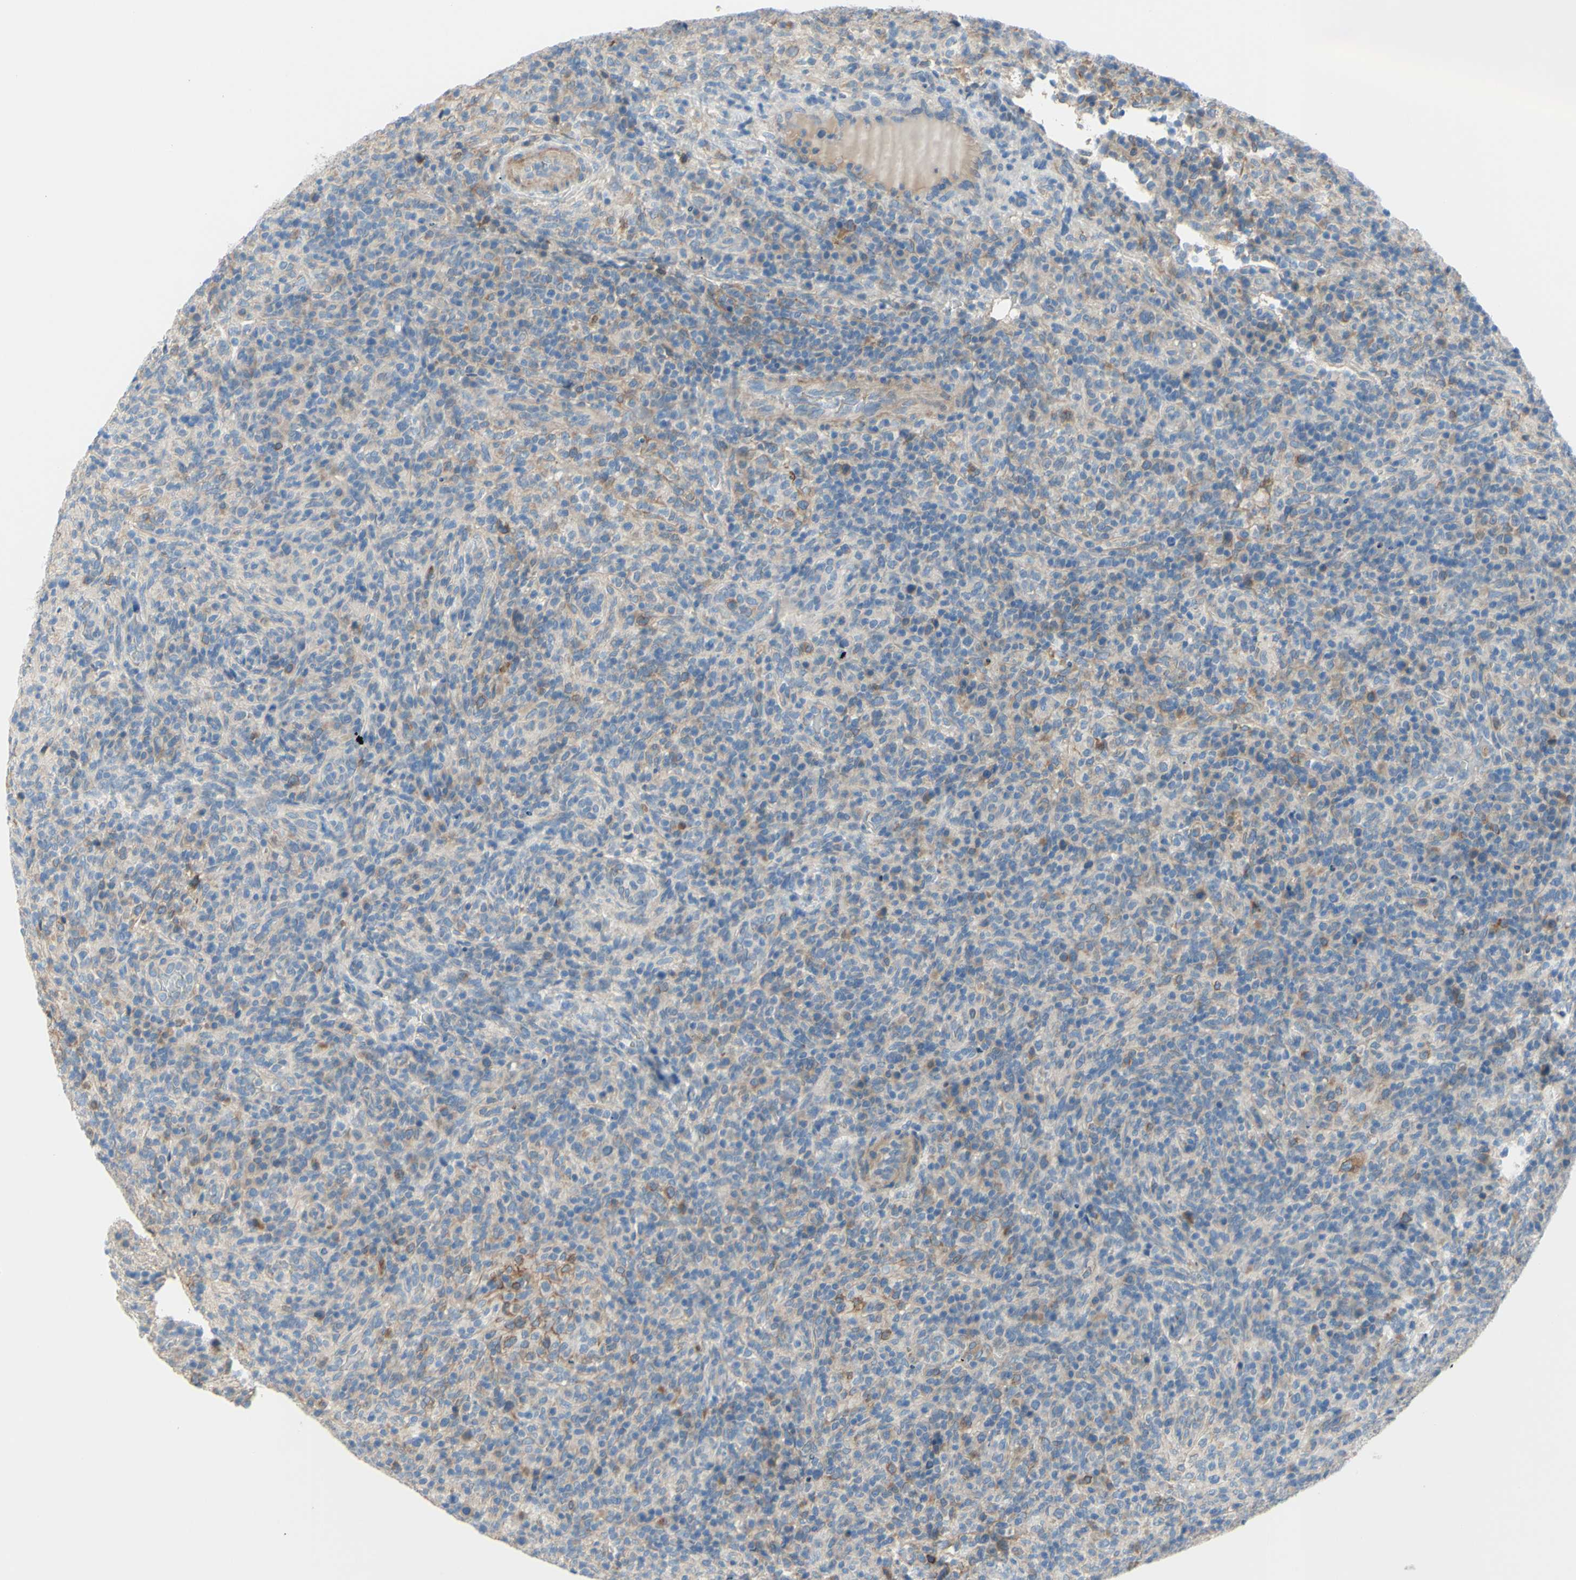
{"staining": {"intensity": "moderate", "quantity": "<25%", "location": "cytoplasmic/membranous"}, "tissue": "lymphoma", "cell_type": "Tumor cells", "image_type": "cancer", "snomed": [{"axis": "morphology", "description": "Malignant lymphoma, non-Hodgkin's type, High grade"}, {"axis": "topography", "description": "Lymph node"}], "caption": "The micrograph shows staining of malignant lymphoma, non-Hodgkin's type (high-grade), revealing moderate cytoplasmic/membranous protein staining (brown color) within tumor cells.", "gene": "FDFT1", "patient": {"sex": "female", "age": 76}}